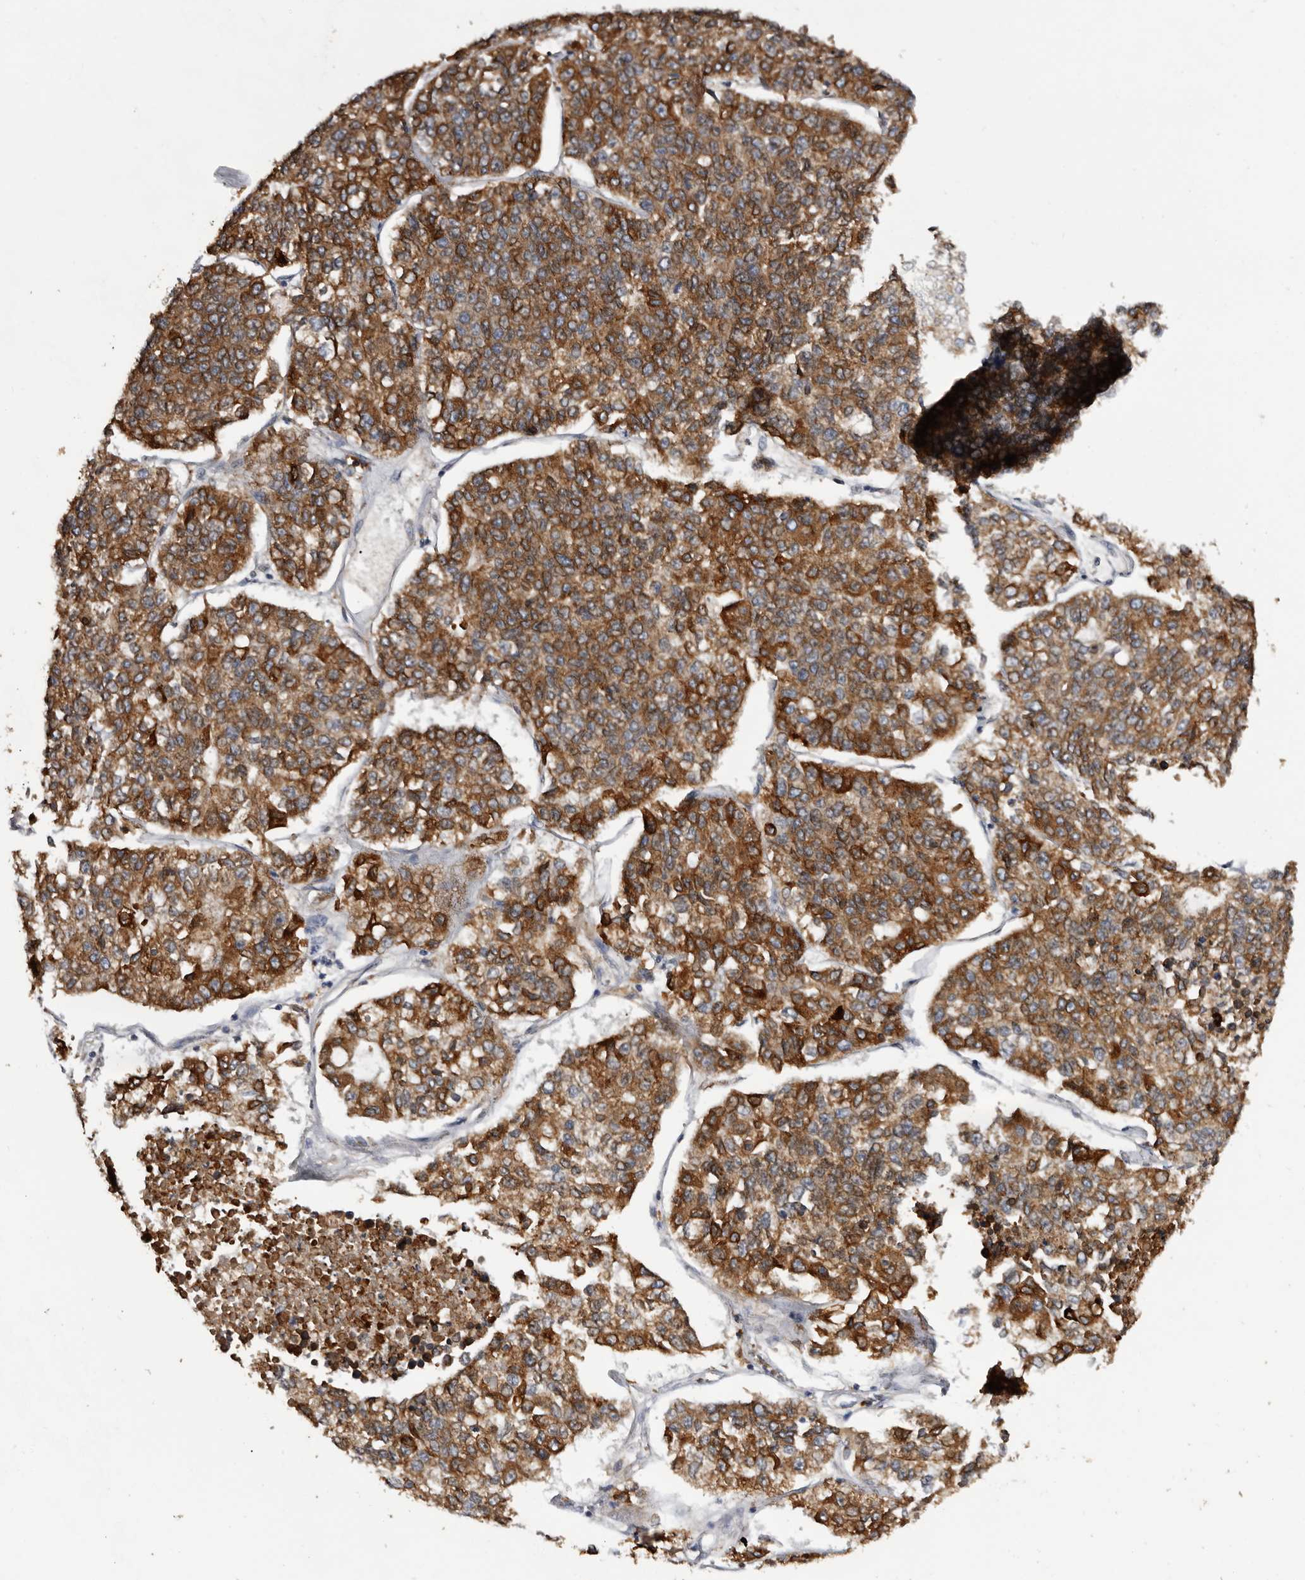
{"staining": {"intensity": "strong", "quantity": ">75%", "location": "cytoplasmic/membranous"}, "tissue": "lung cancer", "cell_type": "Tumor cells", "image_type": "cancer", "snomed": [{"axis": "morphology", "description": "Adenocarcinoma, NOS"}, {"axis": "topography", "description": "Lung"}], "caption": "Immunohistochemical staining of human adenocarcinoma (lung) demonstrates high levels of strong cytoplasmic/membranous protein staining in approximately >75% of tumor cells.", "gene": "INKA2", "patient": {"sex": "male", "age": 49}}